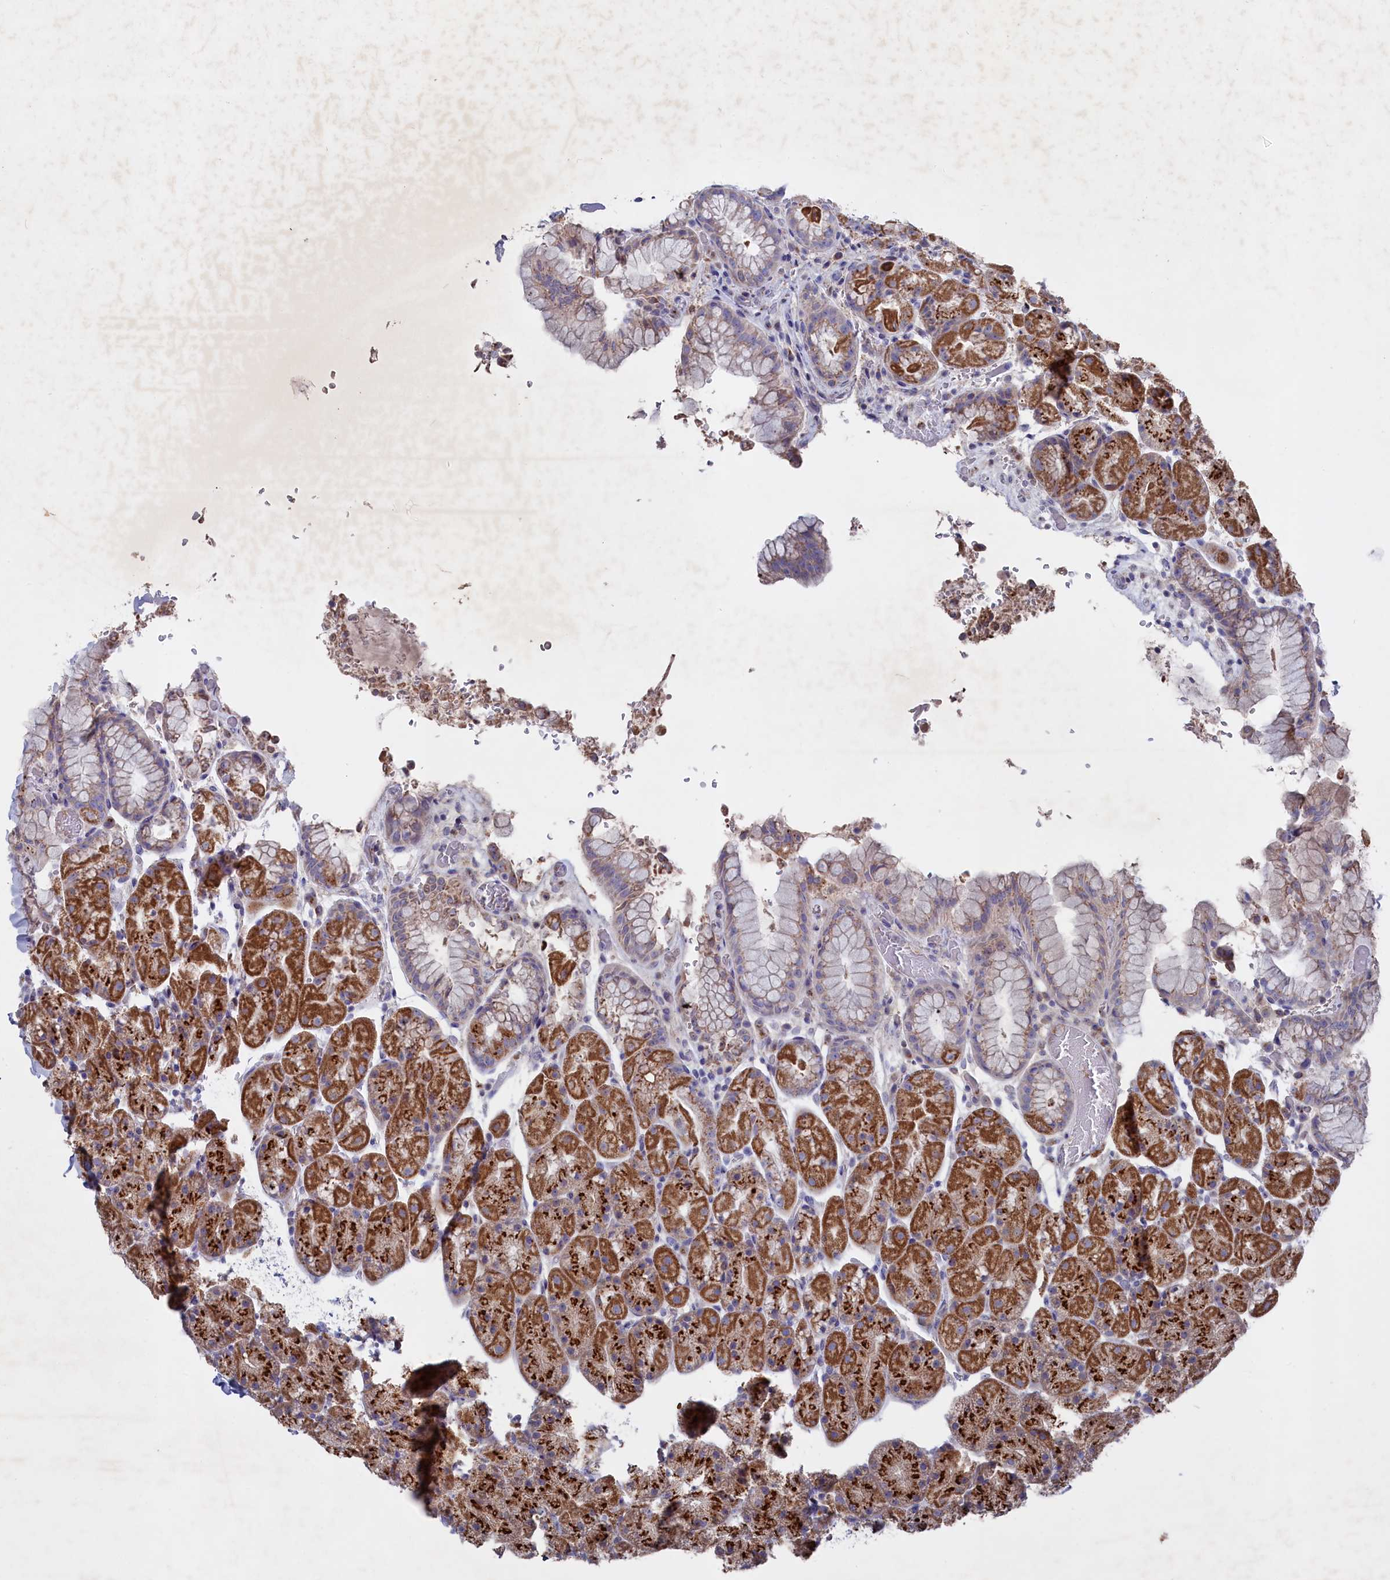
{"staining": {"intensity": "moderate", "quantity": ">75%", "location": "cytoplasmic/membranous"}, "tissue": "stomach", "cell_type": "Glandular cells", "image_type": "normal", "snomed": [{"axis": "morphology", "description": "Normal tissue, NOS"}, {"axis": "topography", "description": "Stomach, upper"}, {"axis": "topography", "description": "Stomach, lower"}], "caption": "This histopathology image demonstrates immunohistochemistry (IHC) staining of unremarkable human stomach, with medium moderate cytoplasmic/membranous positivity in approximately >75% of glandular cells.", "gene": "GPR108", "patient": {"sex": "male", "age": 67}}